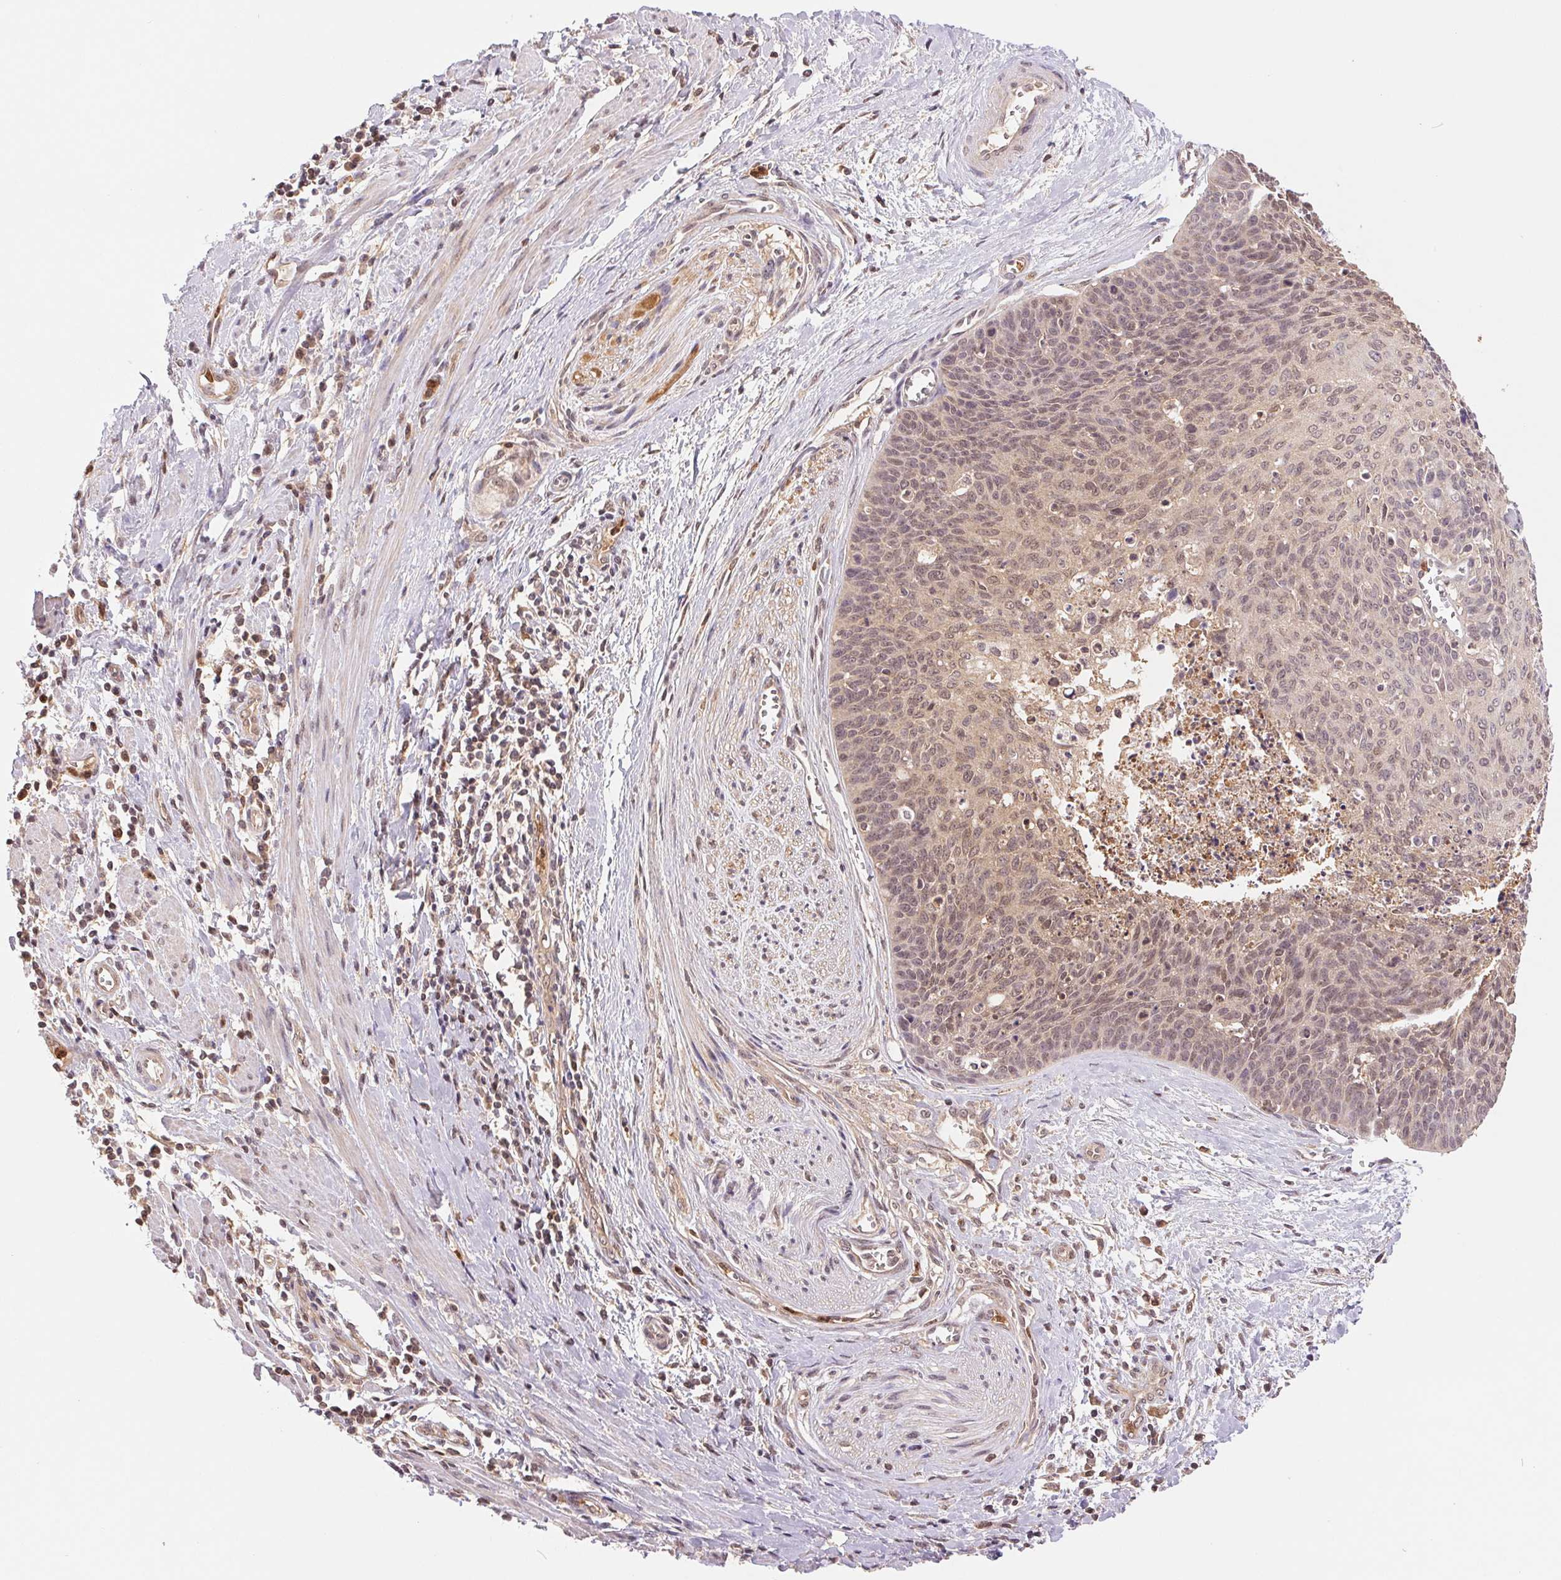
{"staining": {"intensity": "weak", "quantity": "25%-75%", "location": "nuclear"}, "tissue": "cervical cancer", "cell_type": "Tumor cells", "image_type": "cancer", "snomed": [{"axis": "morphology", "description": "Squamous cell carcinoma, NOS"}, {"axis": "topography", "description": "Cervix"}], "caption": "Cervical cancer (squamous cell carcinoma) was stained to show a protein in brown. There is low levels of weak nuclear expression in about 25%-75% of tumor cells.", "gene": "CDC123", "patient": {"sex": "female", "age": 55}}